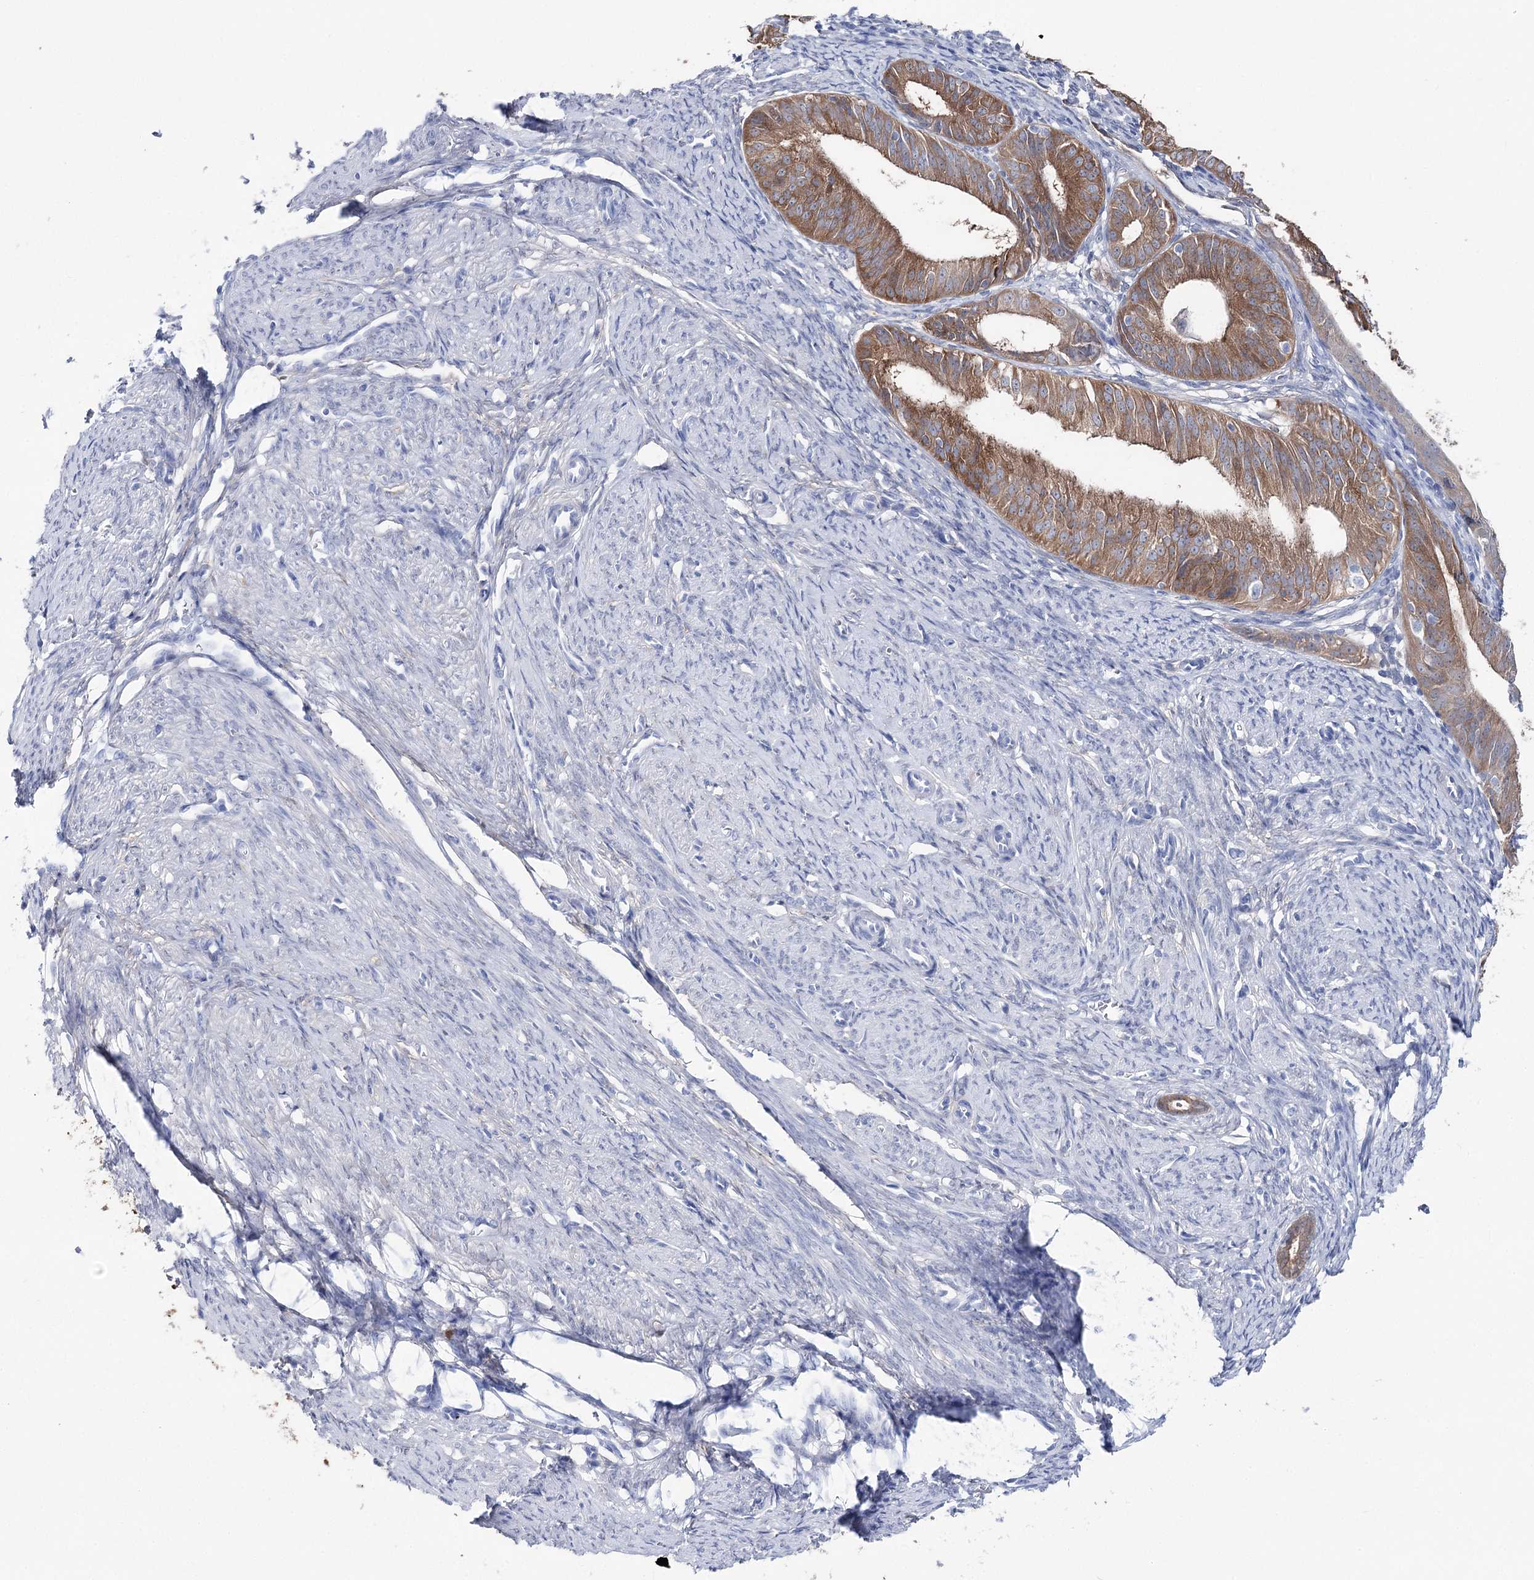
{"staining": {"intensity": "moderate", "quantity": ">75%", "location": "cytoplasmic/membranous"}, "tissue": "endometrial cancer", "cell_type": "Tumor cells", "image_type": "cancer", "snomed": [{"axis": "morphology", "description": "Adenocarcinoma, NOS"}, {"axis": "topography", "description": "Endometrium"}], "caption": "Endometrial adenocarcinoma tissue demonstrates moderate cytoplasmic/membranous staining in approximately >75% of tumor cells, visualized by immunohistochemistry. Using DAB (3,3'-diaminobenzidine) (brown) and hematoxylin (blue) stains, captured at high magnification using brightfield microscopy.", "gene": "UGDH", "patient": {"sex": "female", "age": 51}}